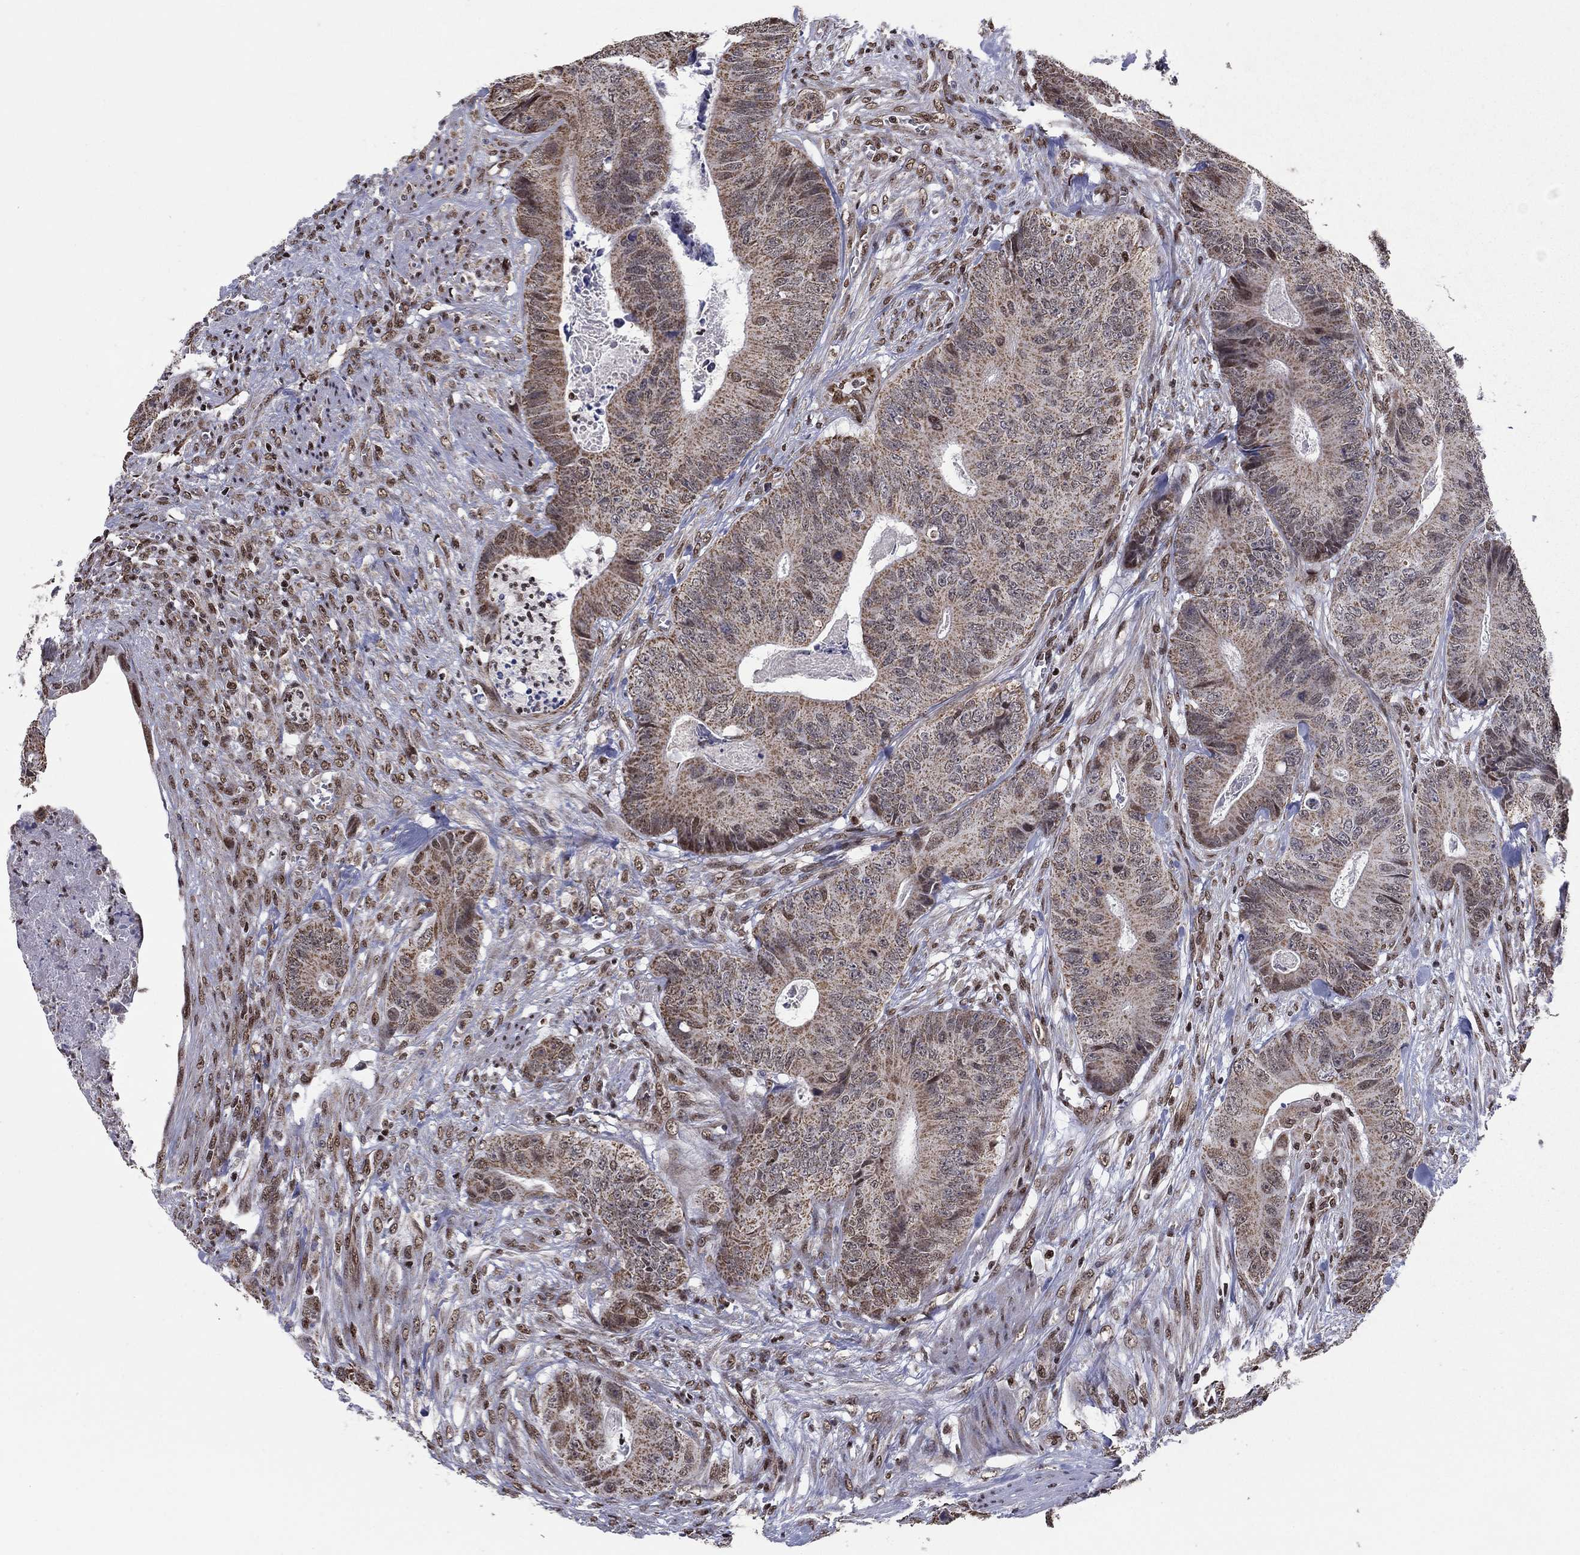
{"staining": {"intensity": "weak", "quantity": "25%-75%", "location": "cytoplasmic/membranous,nuclear"}, "tissue": "colorectal cancer", "cell_type": "Tumor cells", "image_type": "cancer", "snomed": [{"axis": "morphology", "description": "Adenocarcinoma, NOS"}, {"axis": "topography", "description": "Colon"}], "caption": "Colorectal cancer was stained to show a protein in brown. There is low levels of weak cytoplasmic/membranous and nuclear expression in approximately 25%-75% of tumor cells.", "gene": "N4BP2", "patient": {"sex": "male", "age": 84}}